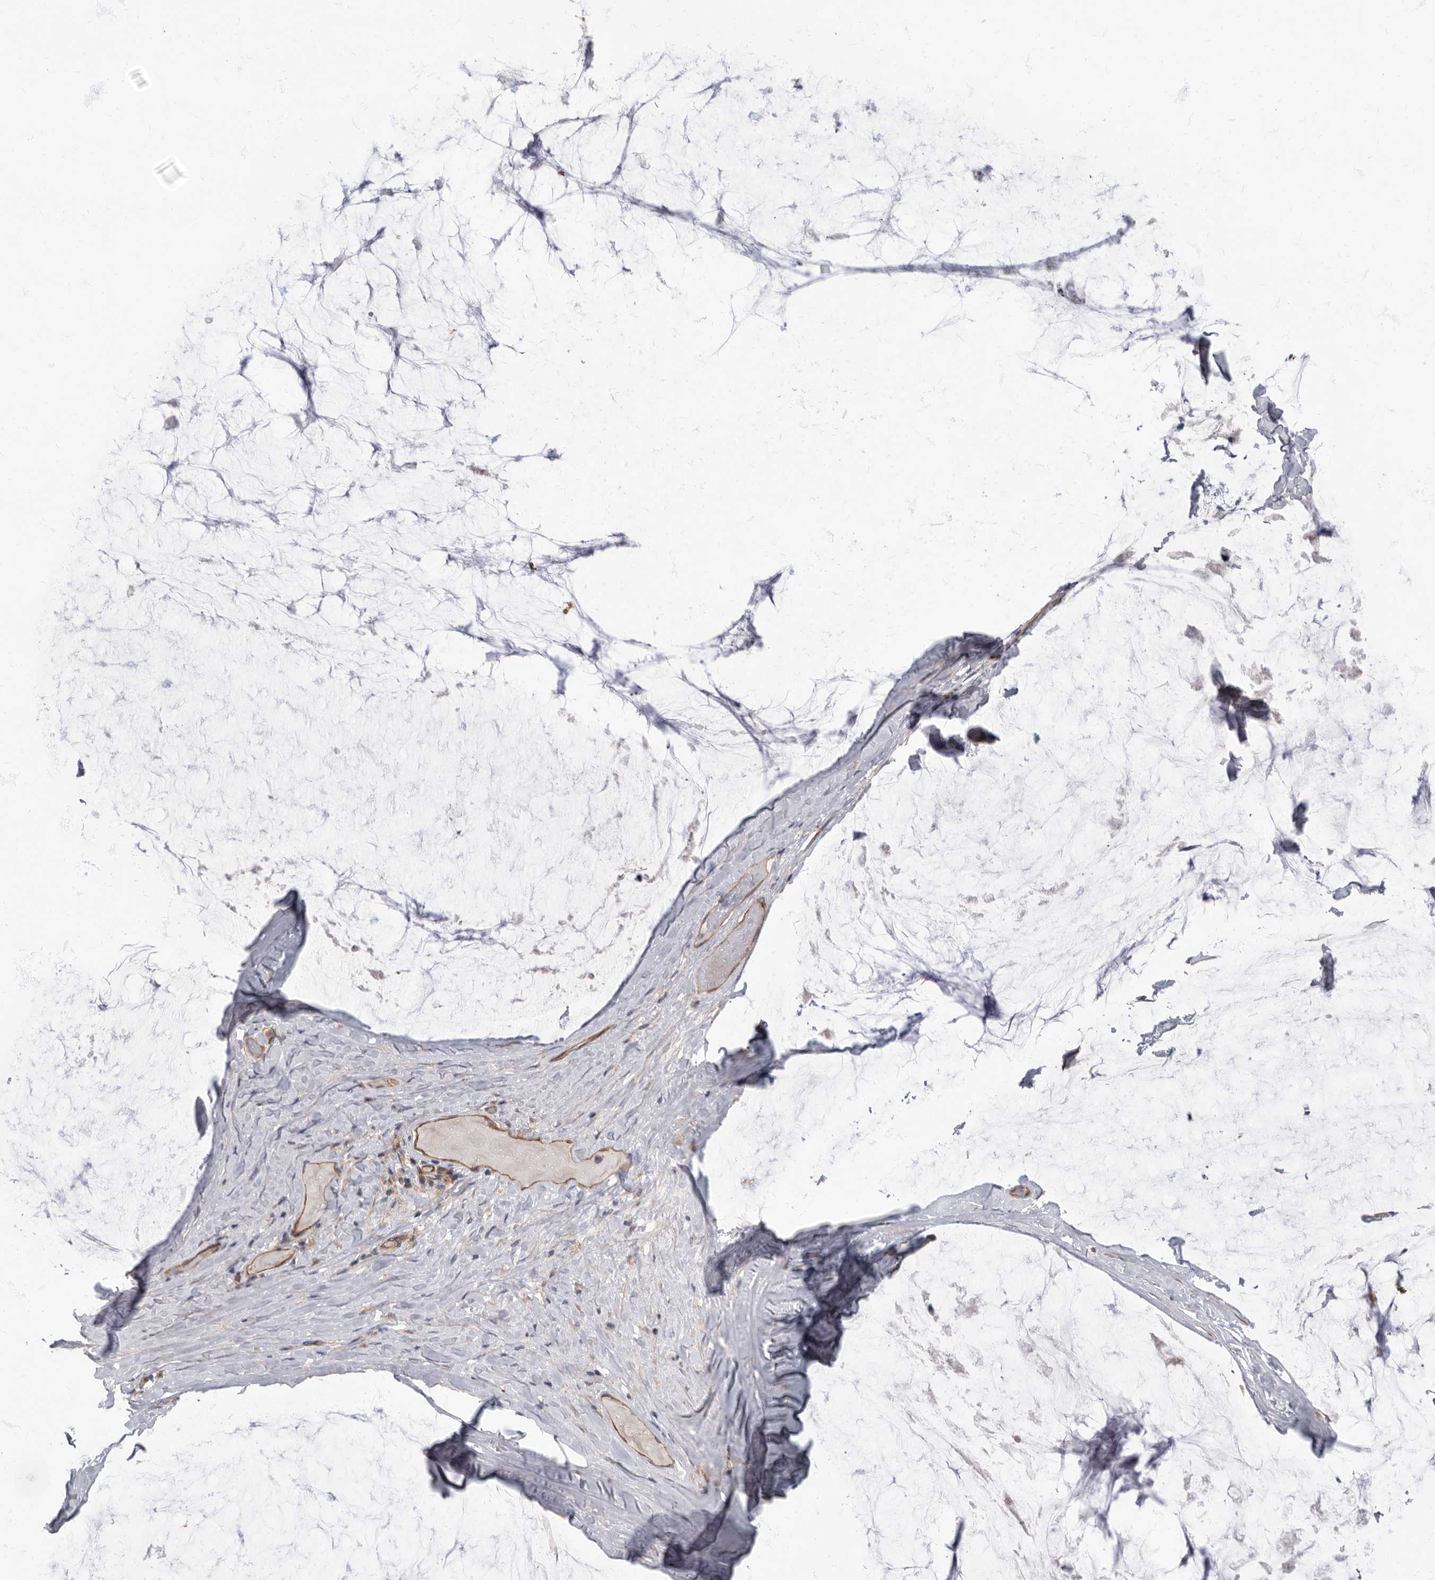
{"staining": {"intensity": "weak", "quantity": "25%-75%", "location": "cytoplasmic/membranous"}, "tissue": "ovarian cancer", "cell_type": "Tumor cells", "image_type": "cancer", "snomed": [{"axis": "morphology", "description": "Cystadenocarcinoma, mucinous, NOS"}, {"axis": "topography", "description": "Ovary"}], "caption": "Immunohistochemical staining of human ovarian mucinous cystadenocarcinoma demonstrates low levels of weak cytoplasmic/membranous positivity in approximately 25%-75% of tumor cells. The protein of interest is stained brown, and the nuclei are stained in blue (DAB (3,3'-diaminobenzidine) IHC with brightfield microscopy, high magnification).", "gene": "PDK1", "patient": {"sex": "female", "age": 39}}